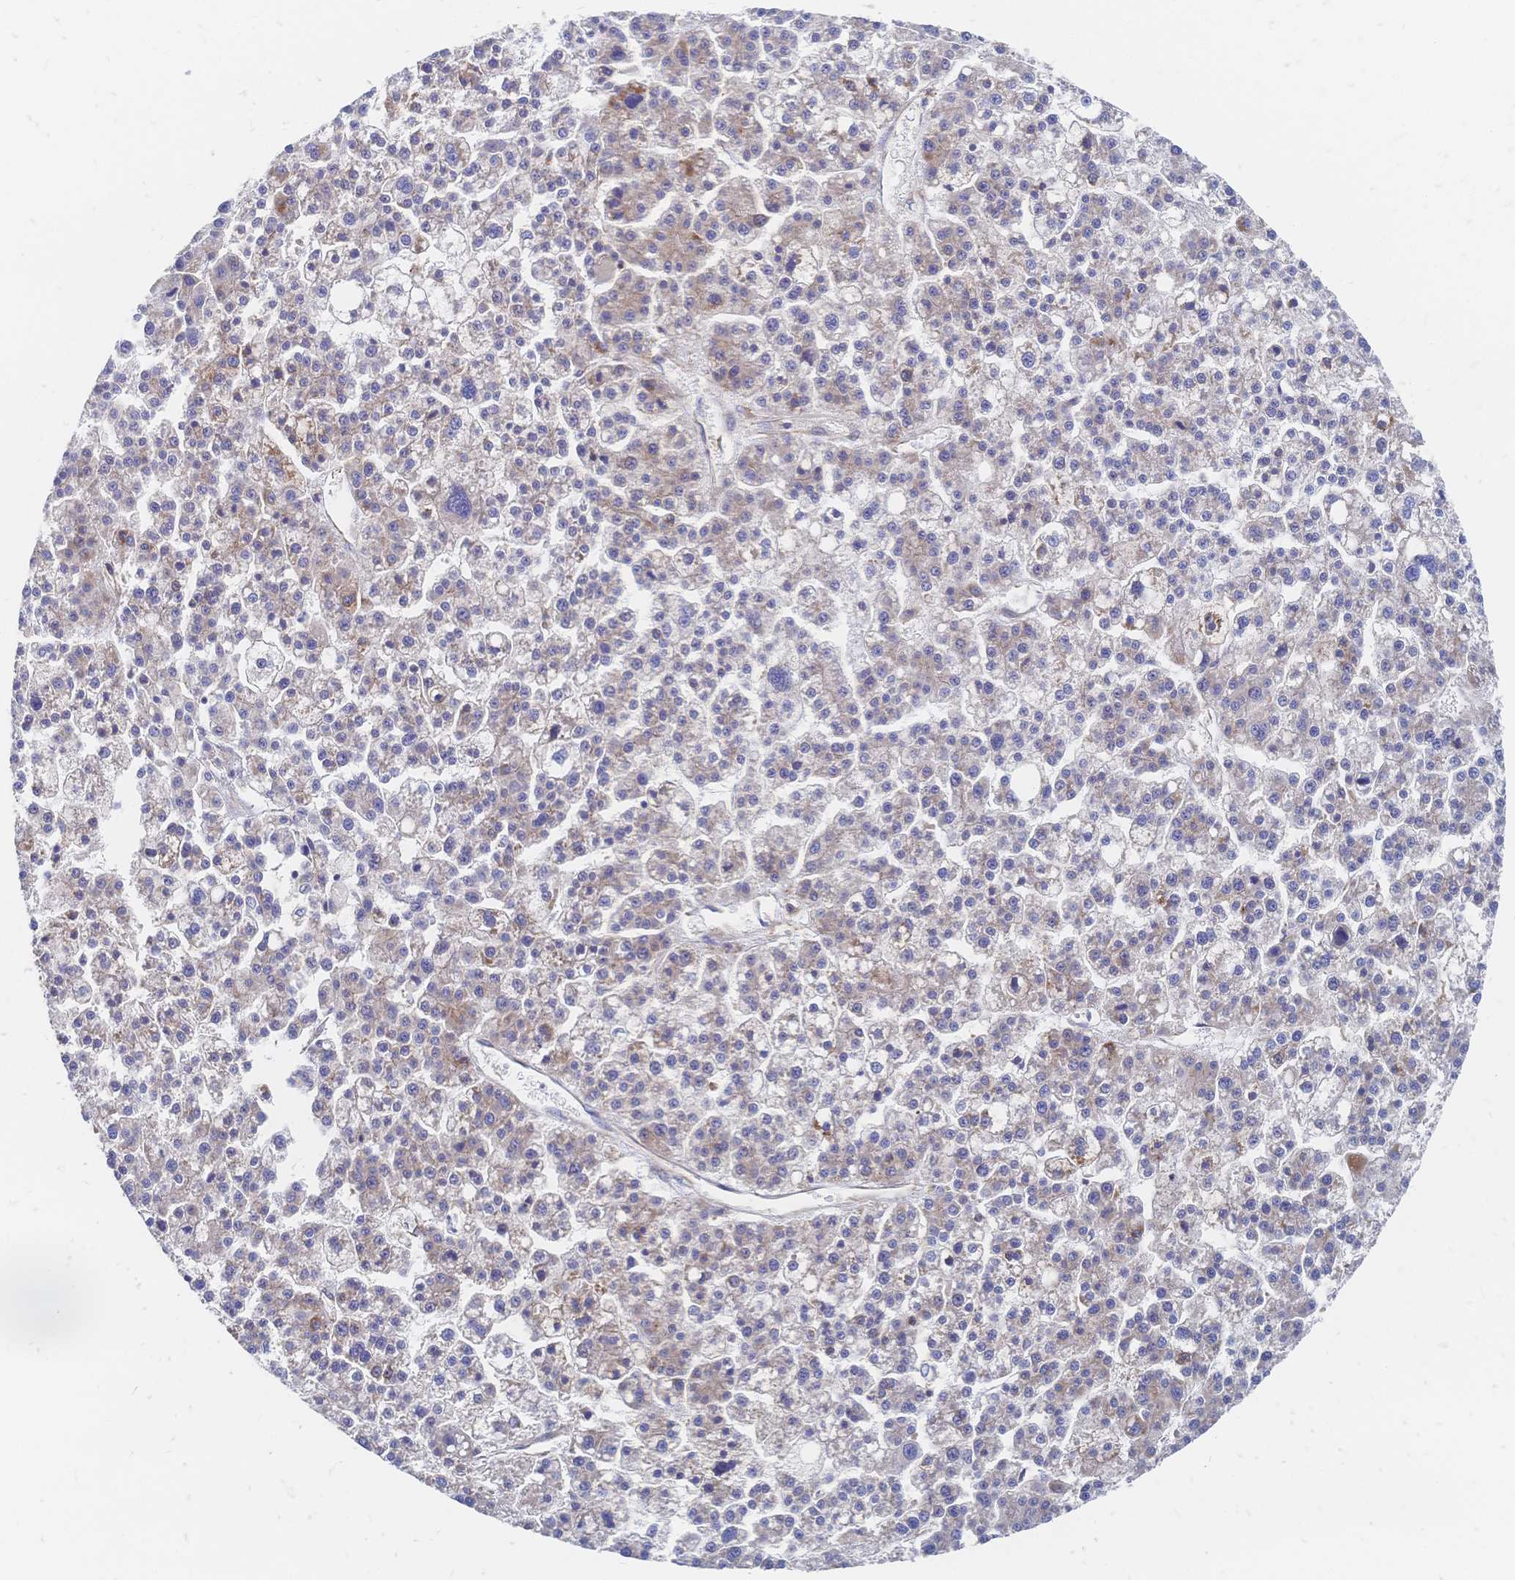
{"staining": {"intensity": "weak", "quantity": "<25%", "location": "cytoplasmic/membranous"}, "tissue": "liver cancer", "cell_type": "Tumor cells", "image_type": "cancer", "snomed": [{"axis": "morphology", "description": "Carcinoma, Hepatocellular, NOS"}, {"axis": "topography", "description": "Liver"}], "caption": "IHC of hepatocellular carcinoma (liver) displays no staining in tumor cells.", "gene": "SORBS1", "patient": {"sex": "female", "age": 58}}